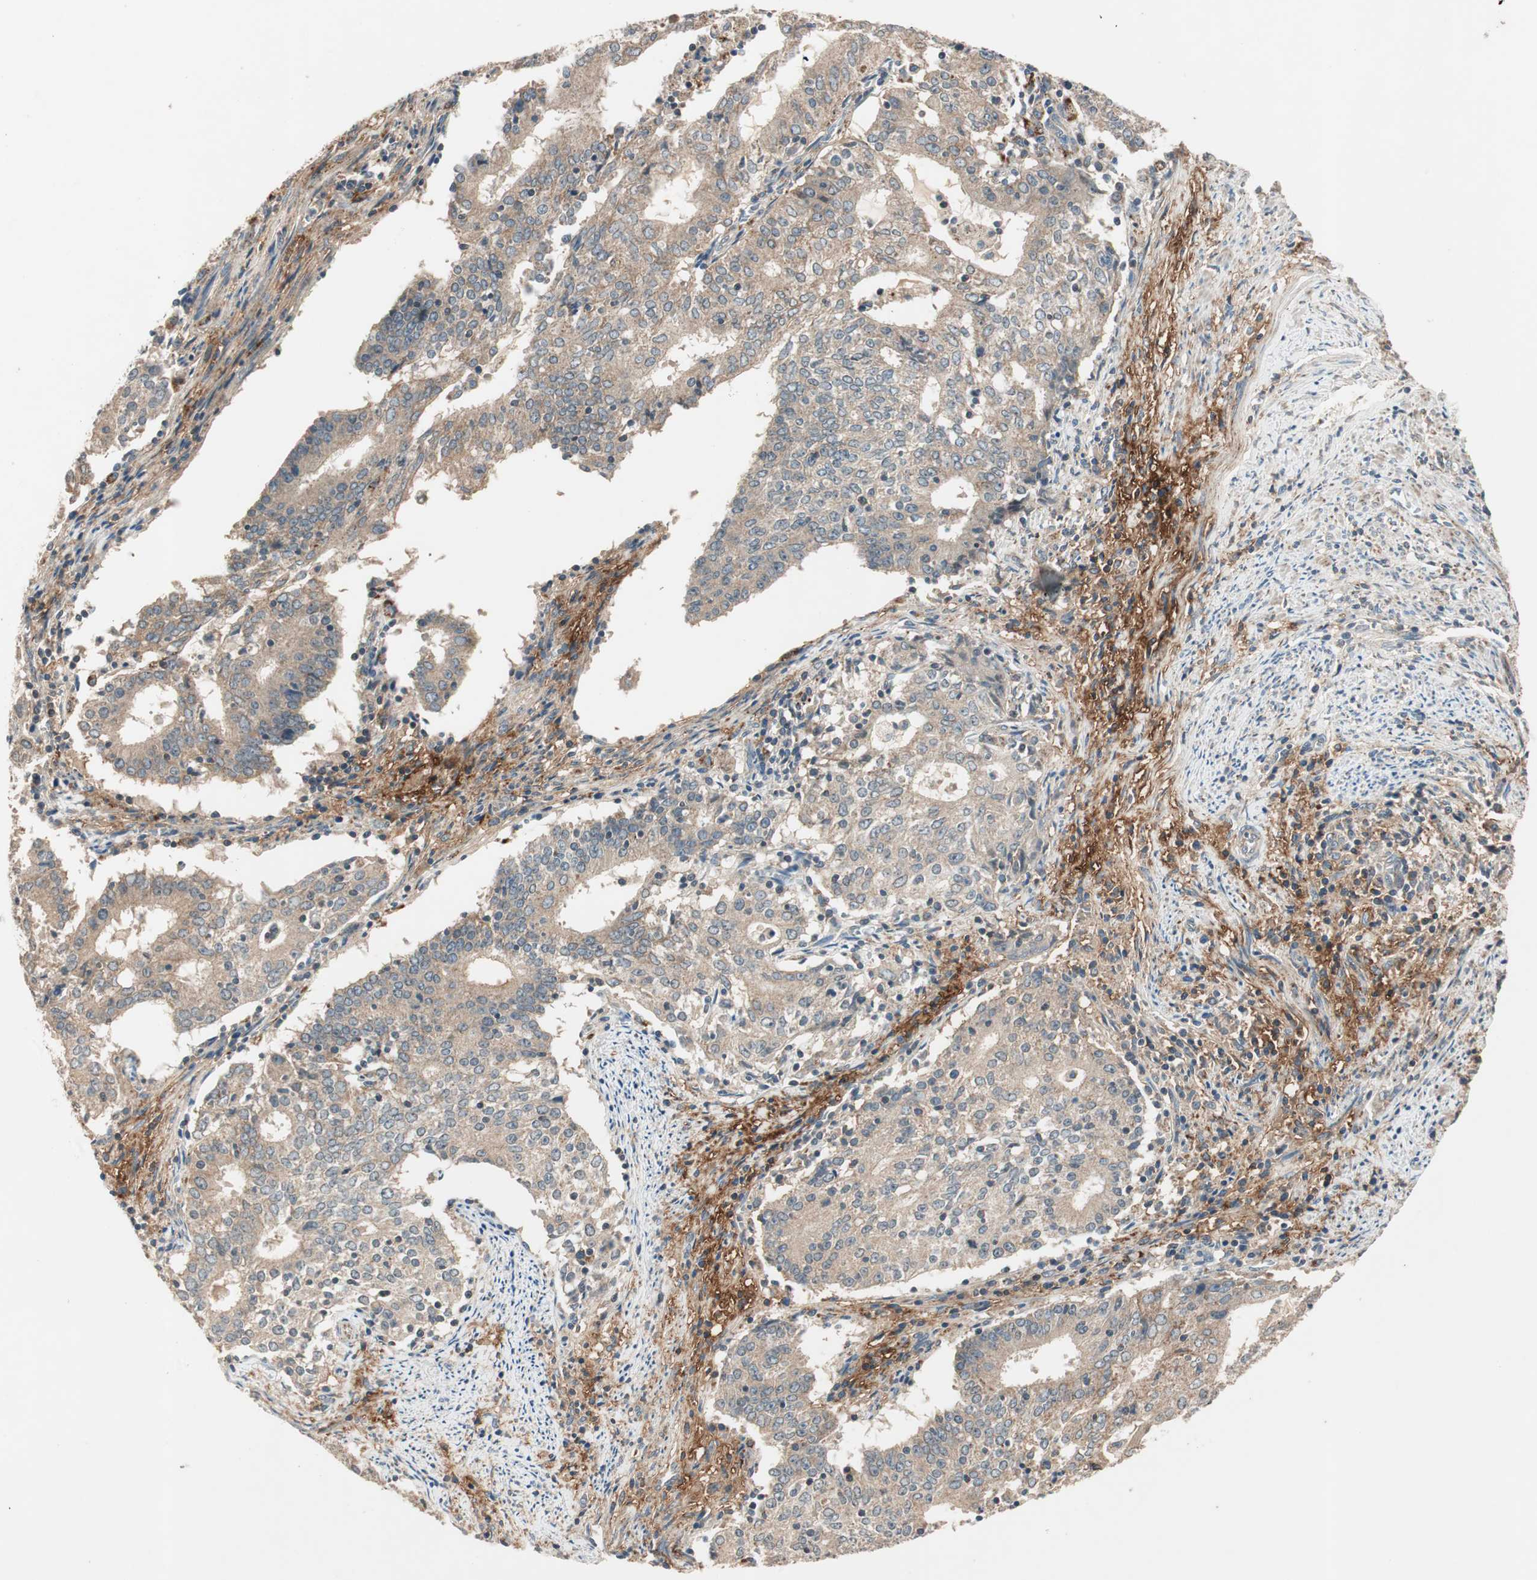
{"staining": {"intensity": "weak", "quantity": ">75%", "location": "cytoplasmic/membranous"}, "tissue": "cervical cancer", "cell_type": "Tumor cells", "image_type": "cancer", "snomed": [{"axis": "morphology", "description": "Adenocarcinoma, NOS"}, {"axis": "topography", "description": "Cervix"}], "caption": "The micrograph demonstrates immunohistochemical staining of cervical cancer (adenocarcinoma). There is weak cytoplasmic/membranous expression is seen in approximately >75% of tumor cells.", "gene": "HPN", "patient": {"sex": "female", "age": 44}}